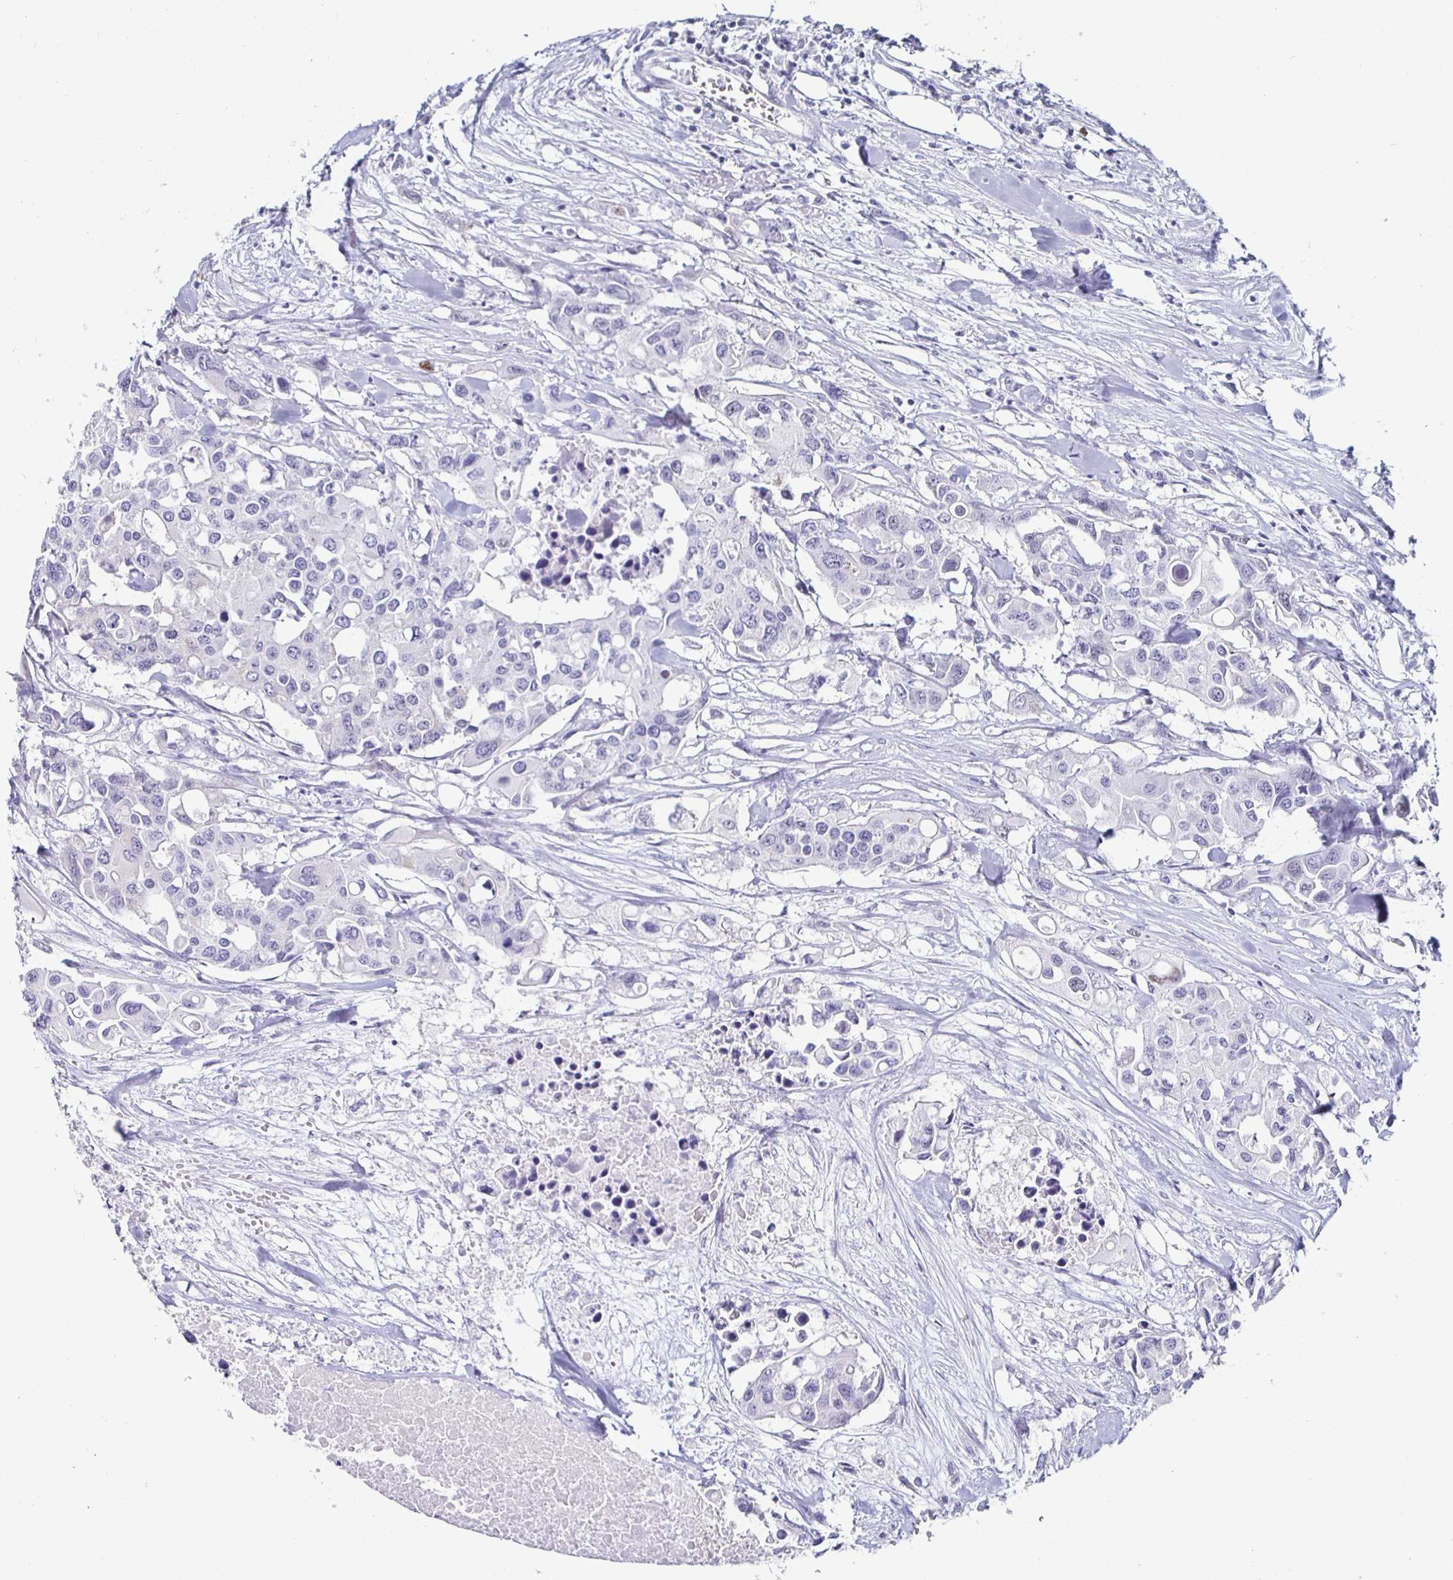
{"staining": {"intensity": "negative", "quantity": "none", "location": "none"}, "tissue": "colorectal cancer", "cell_type": "Tumor cells", "image_type": "cancer", "snomed": [{"axis": "morphology", "description": "Adenocarcinoma, NOS"}, {"axis": "topography", "description": "Colon"}], "caption": "This is an immunohistochemistry micrograph of colorectal adenocarcinoma. There is no expression in tumor cells.", "gene": "DDX39B", "patient": {"sex": "male", "age": 77}}